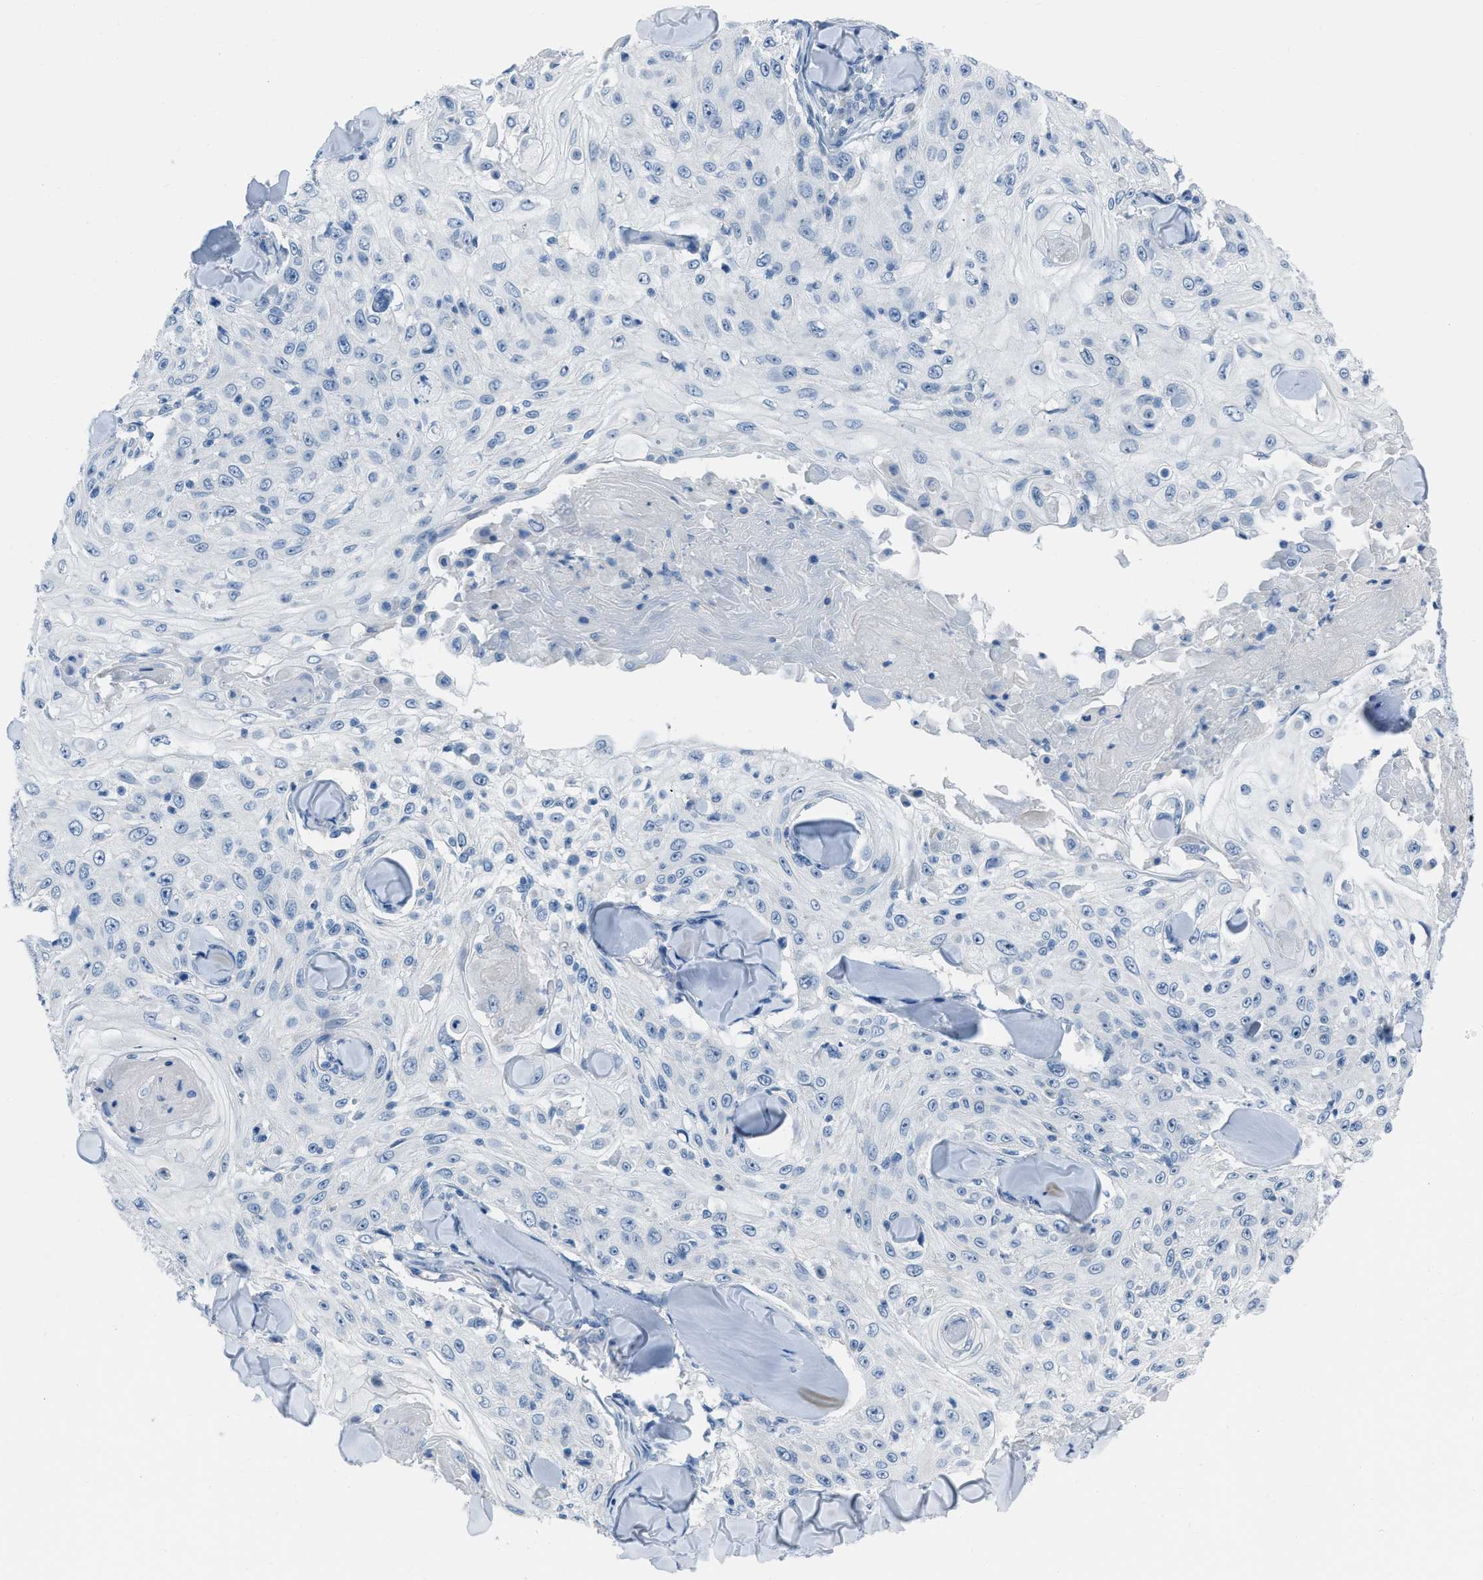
{"staining": {"intensity": "negative", "quantity": "none", "location": "none"}, "tissue": "skin cancer", "cell_type": "Tumor cells", "image_type": "cancer", "snomed": [{"axis": "morphology", "description": "Squamous cell carcinoma, NOS"}, {"axis": "topography", "description": "Skin"}], "caption": "An image of skin squamous cell carcinoma stained for a protein displays no brown staining in tumor cells.", "gene": "SPATC1L", "patient": {"sex": "male", "age": 86}}